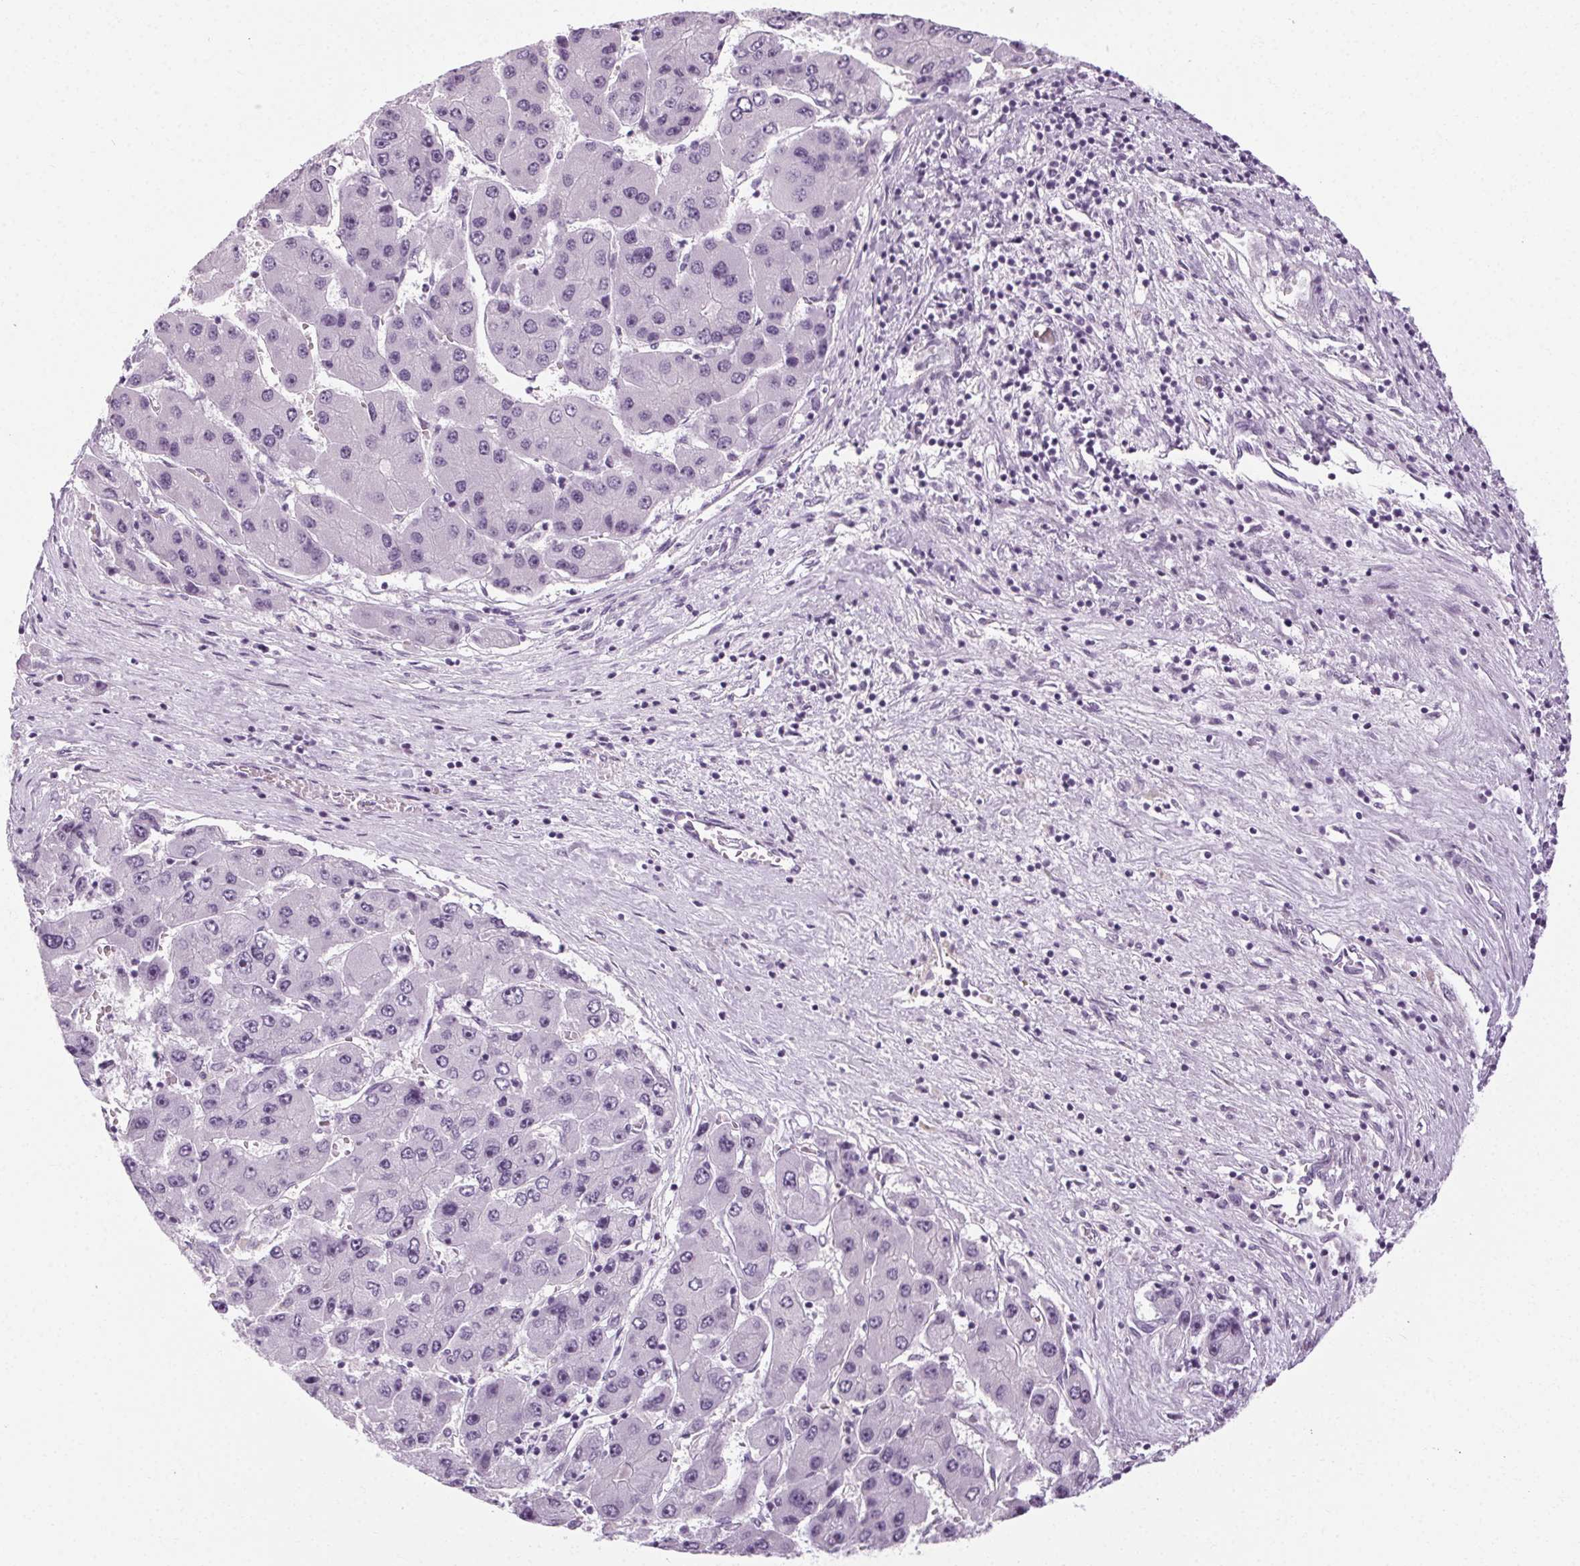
{"staining": {"intensity": "negative", "quantity": "none", "location": "none"}, "tissue": "liver cancer", "cell_type": "Tumor cells", "image_type": "cancer", "snomed": [{"axis": "morphology", "description": "Carcinoma, Hepatocellular, NOS"}, {"axis": "topography", "description": "Liver"}], "caption": "Immunohistochemical staining of human liver cancer demonstrates no significant expression in tumor cells.", "gene": "POMC", "patient": {"sex": "female", "age": 61}}